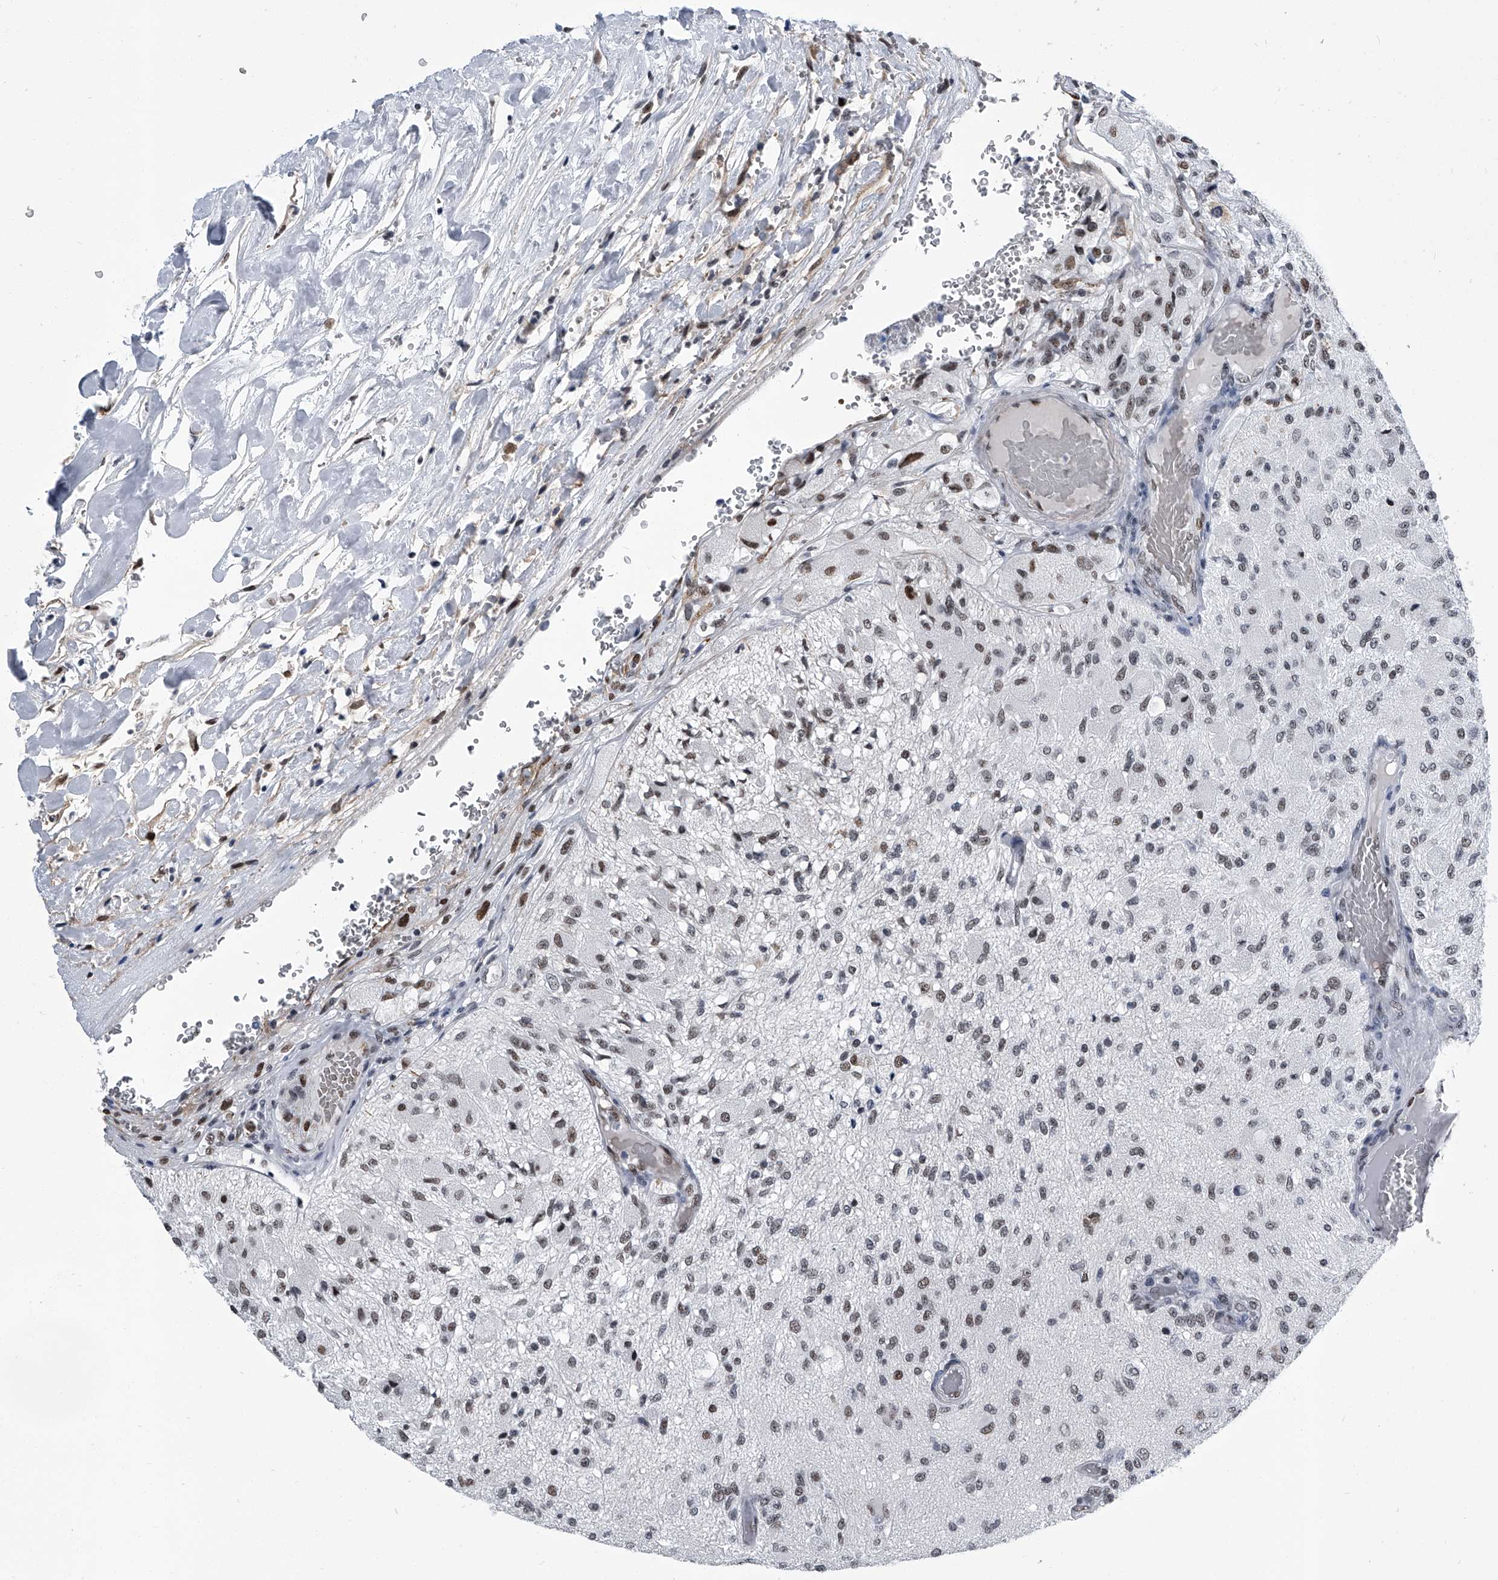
{"staining": {"intensity": "weak", "quantity": ">75%", "location": "nuclear"}, "tissue": "glioma", "cell_type": "Tumor cells", "image_type": "cancer", "snomed": [{"axis": "morphology", "description": "Normal tissue, NOS"}, {"axis": "morphology", "description": "Glioma, malignant, High grade"}, {"axis": "topography", "description": "Cerebral cortex"}], "caption": "Immunohistochemistry (IHC) (DAB (3,3'-diaminobenzidine)) staining of human glioma reveals weak nuclear protein staining in about >75% of tumor cells. The staining was performed using DAB (3,3'-diaminobenzidine), with brown indicating positive protein expression. Nuclei are stained blue with hematoxylin.", "gene": "SIM2", "patient": {"sex": "male", "age": 77}}